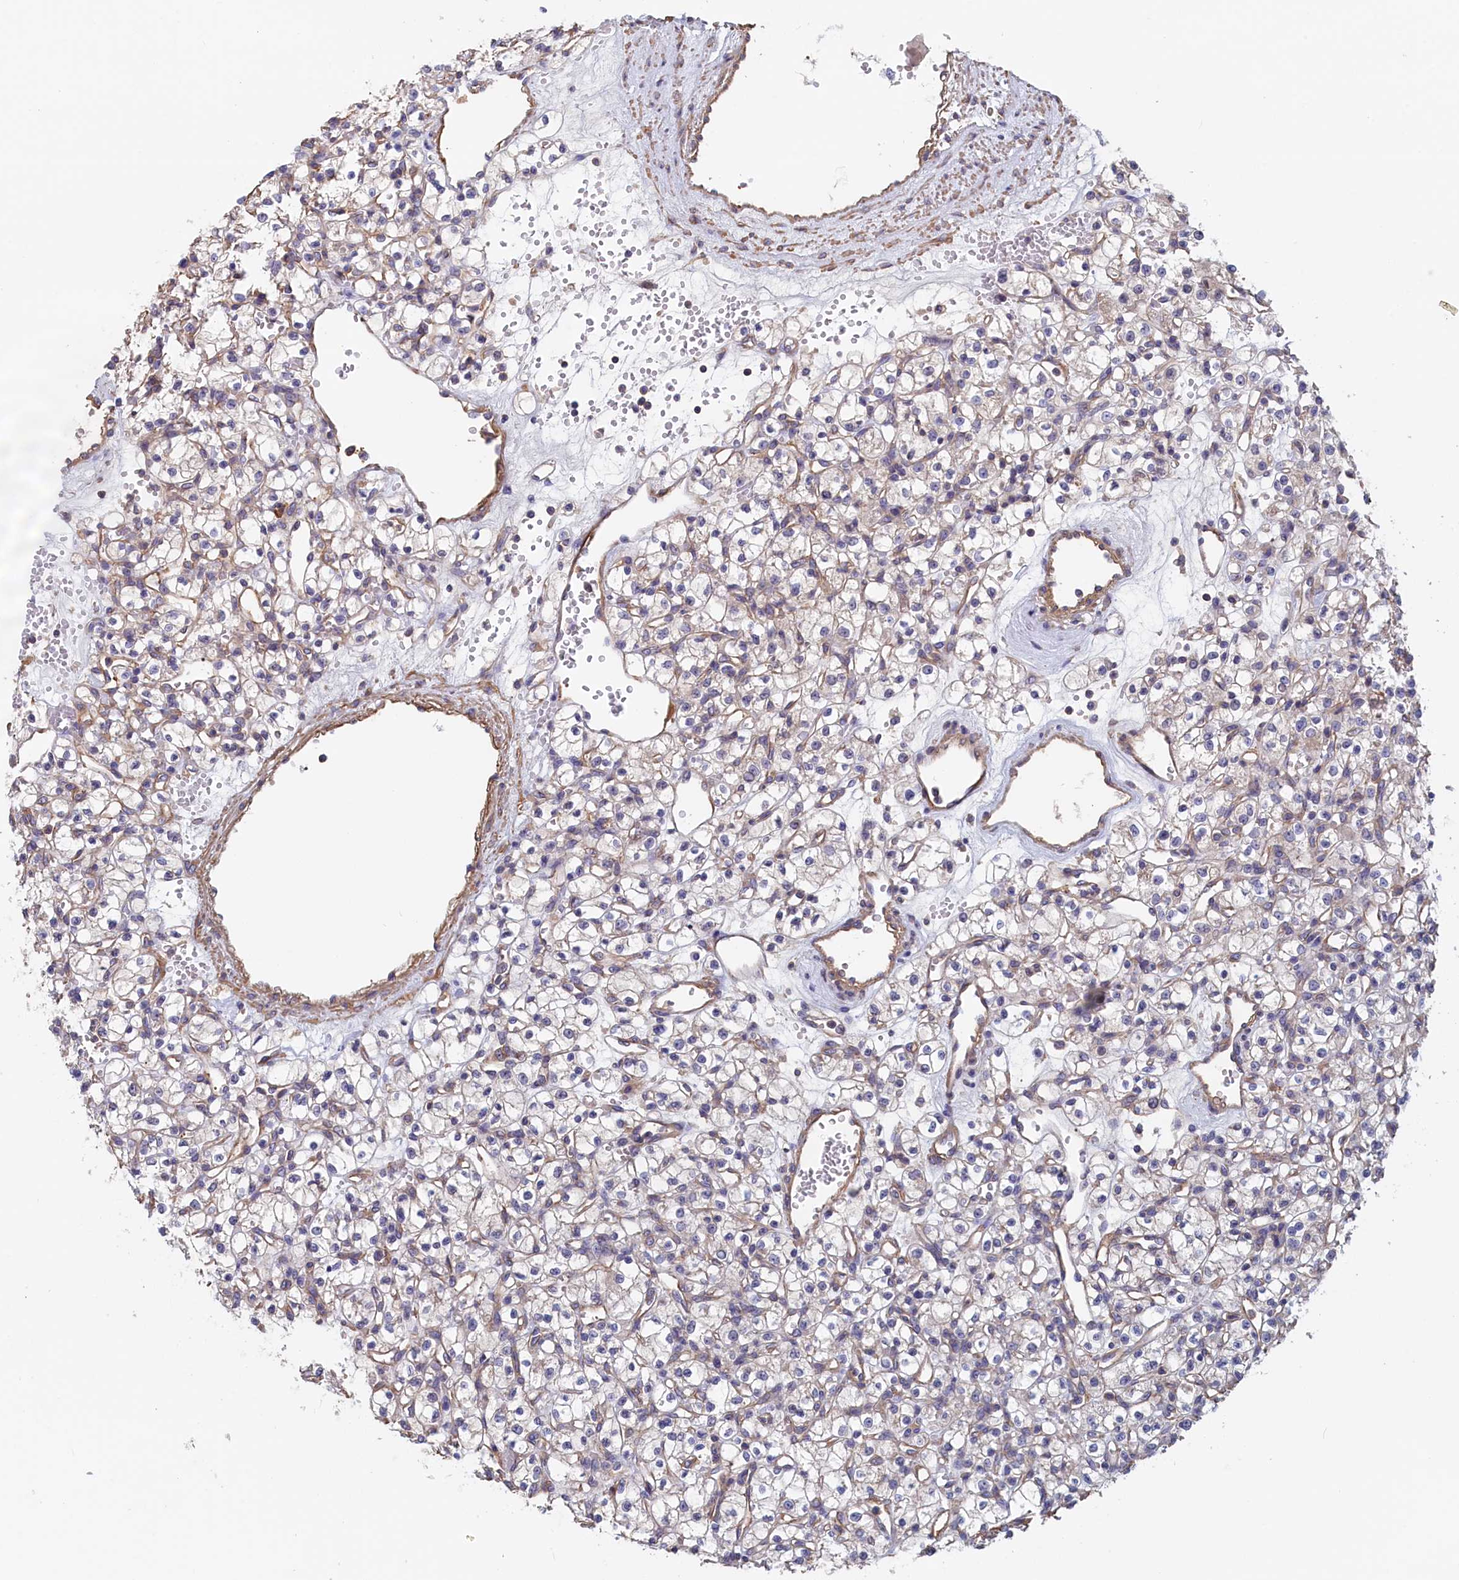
{"staining": {"intensity": "weak", "quantity": "25%-75%", "location": "cytoplasmic/membranous"}, "tissue": "renal cancer", "cell_type": "Tumor cells", "image_type": "cancer", "snomed": [{"axis": "morphology", "description": "Adenocarcinoma, NOS"}, {"axis": "topography", "description": "Kidney"}], "caption": "The photomicrograph displays immunohistochemical staining of renal cancer. There is weak cytoplasmic/membranous staining is seen in about 25%-75% of tumor cells. Nuclei are stained in blue.", "gene": "ANKRD2", "patient": {"sex": "female", "age": 59}}